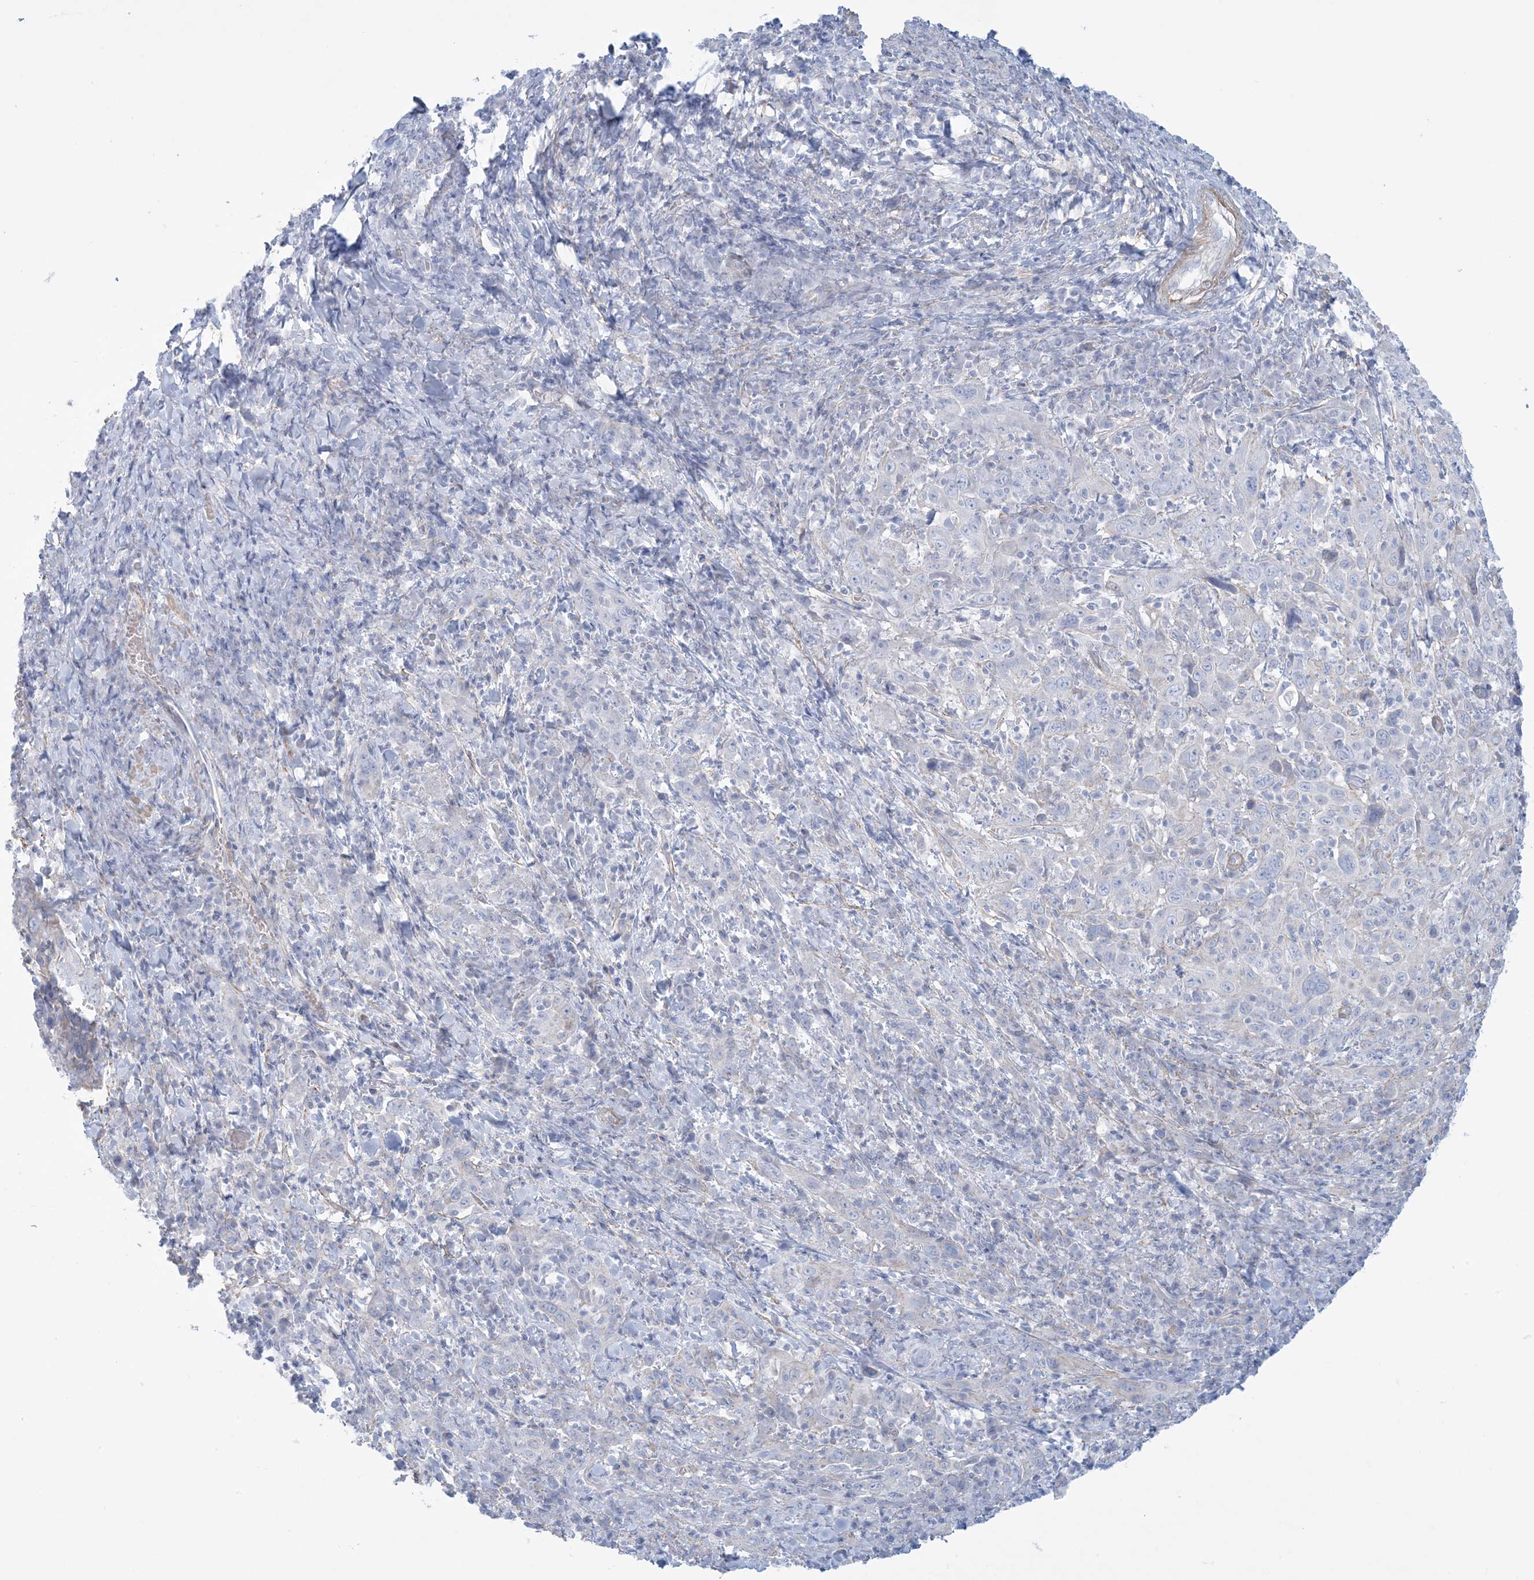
{"staining": {"intensity": "negative", "quantity": "none", "location": "none"}, "tissue": "cervical cancer", "cell_type": "Tumor cells", "image_type": "cancer", "snomed": [{"axis": "morphology", "description": "Squamous cell carcinoma, NOS"}, {"axis": "topography", "description": "Cervix"}], "caption": "This micrograph is of cervical cancer (squamous cell carcinoma) stained with IHC to label a protein in brown with the nuclei are counter-stained blue. There is no staining in tumor cells.", "gene": "AGXT", "patient": {"sex": "female", "age": 46}}